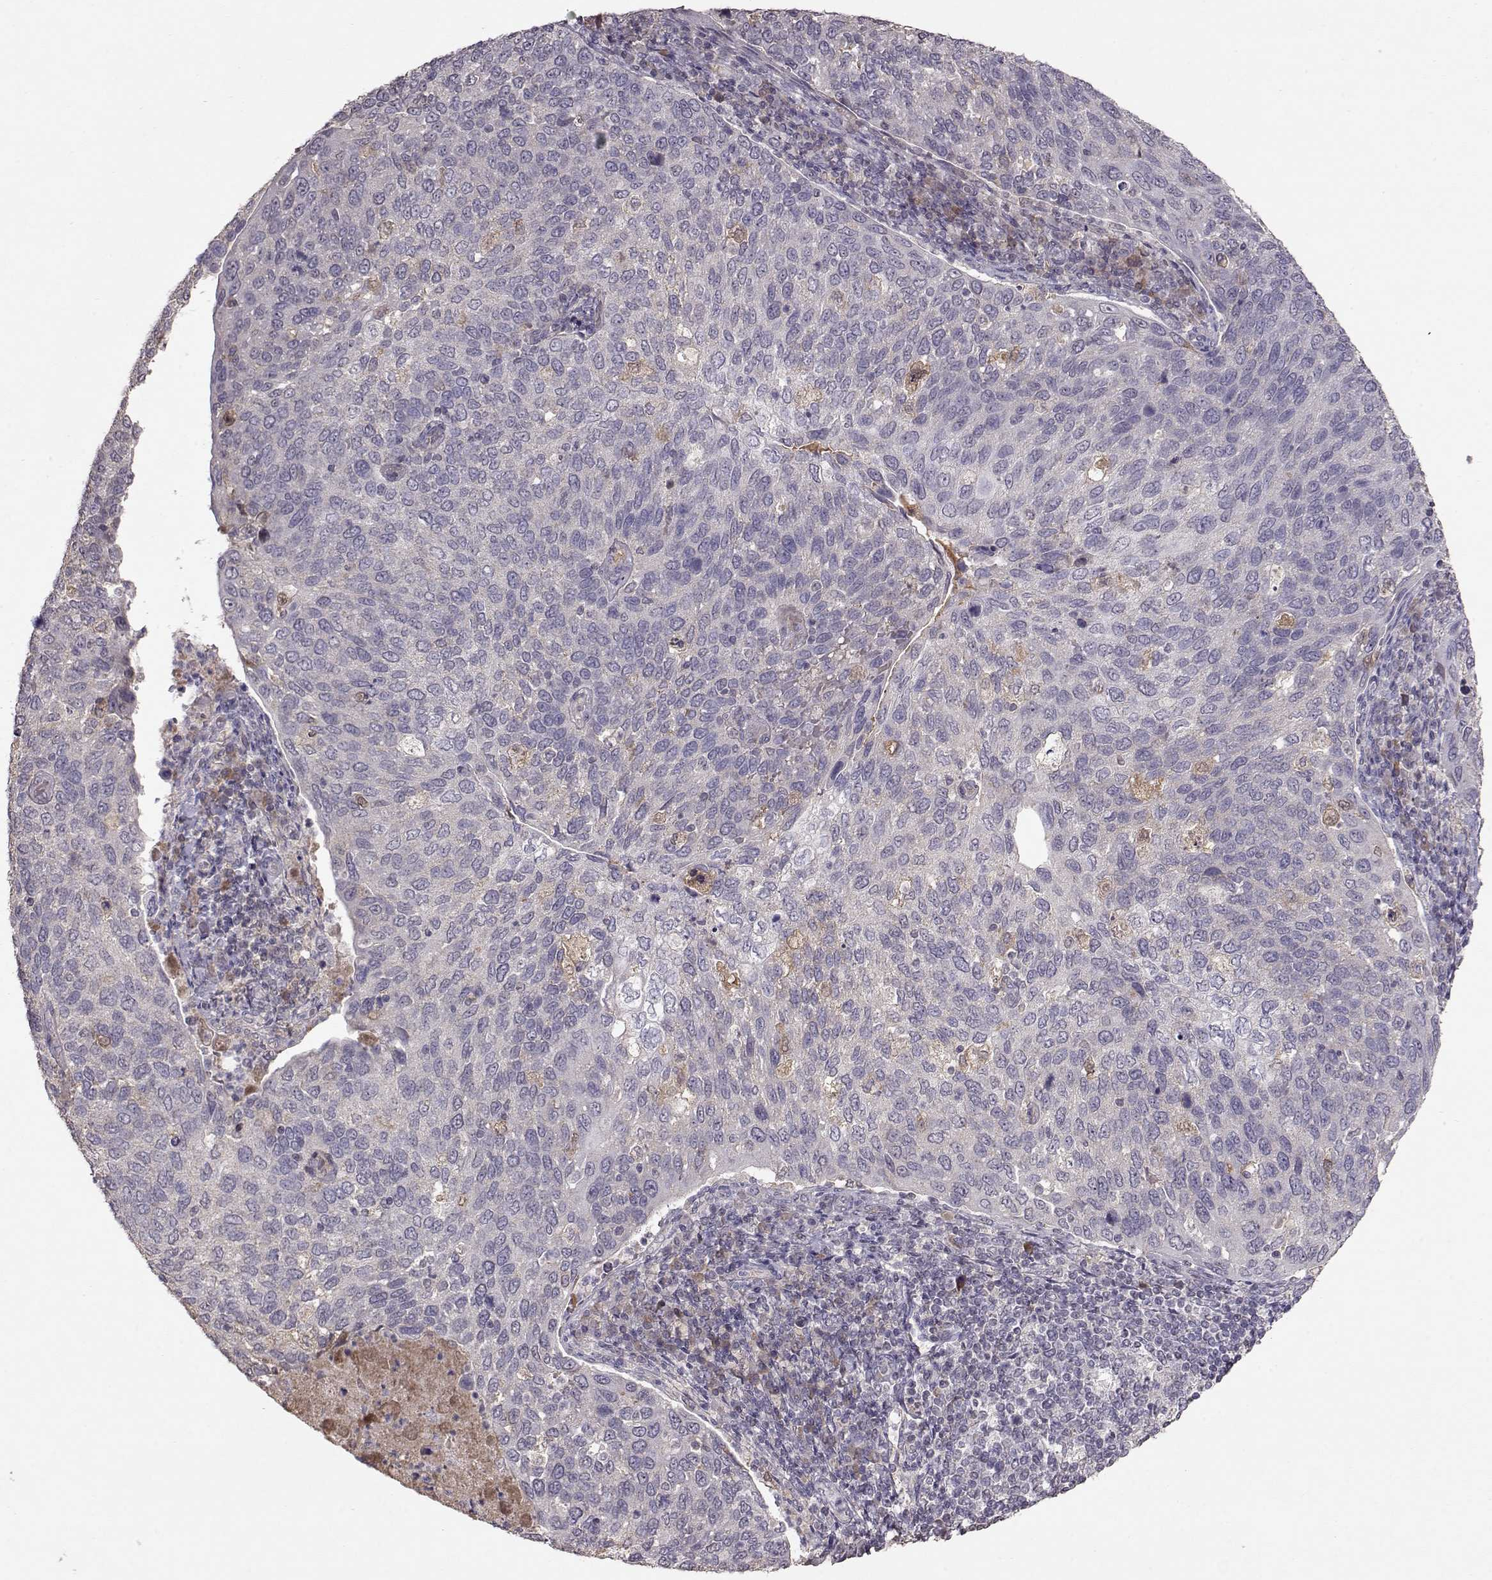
{"staining": {"intensity": "weak", "quantity": "<25%", "location": "cytoplasmic/membranous"}, "tissue": "cervical cancer", "cell_type": "Tumor cells", "image_type": "cancer", "snomed": [{"axis": "morphology", "description": "Squamous cell carcinoma, NOS"}, {"axis": "topography", "description": "Cervix"}], "caption": "Immunohistochemistry of human cervical cancer demonstrates no expression in tumor cells. The staining was performed using DAB (3,3'-diaminobenzidine) to visualize the protein expression in brown, while the nuclei were stained in blue with hematoxylin (Magnification: 20x).", "gene": "PMCH", "patient": {"sex": "female", "age": 54}}